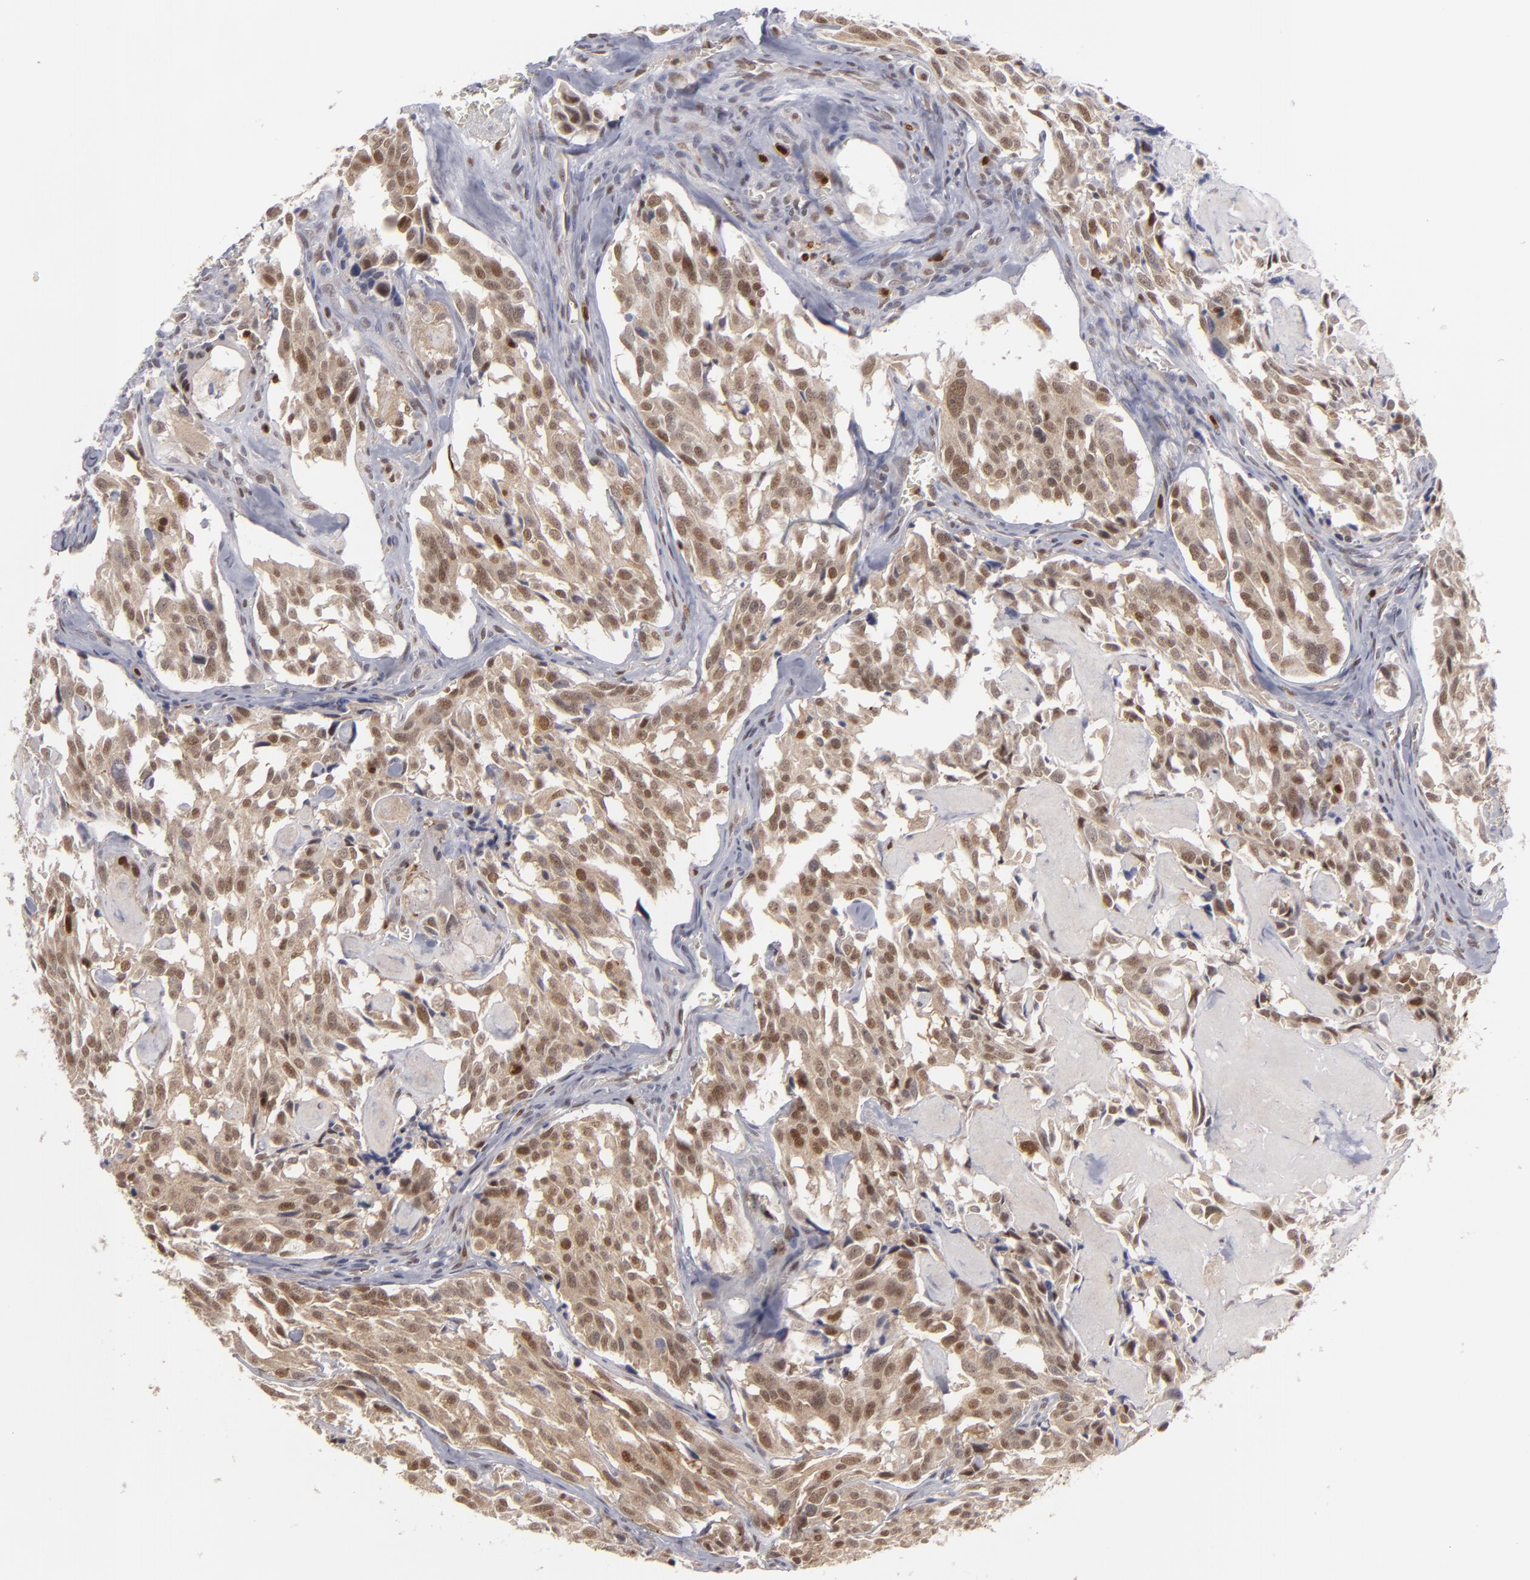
{"staining": {"intensity": "moderate", "quantity": ">75%", "location": "cytoplasmic/membranous,nuclear"}, "tissue": "thyroid cancer", "cell_type": "Tumor cells", "image_type": "cancer", "snomed": [{"axis": "morphology", "description": "Carcinoma, NOS"}, {"axis": "morphology", "description": "Carcinoid, malignant, NOS"}, {"axis": "topography", "description": "Thyroid gland"}], "caption": "The micrograph displays a brown stain indicating the presence of a protein in the cytoplasmic/membranous and nuclear of tumor cells in thyroid carcinoma.", "gene": "GSR", "patient": {"sex": "male", "age": 33}}